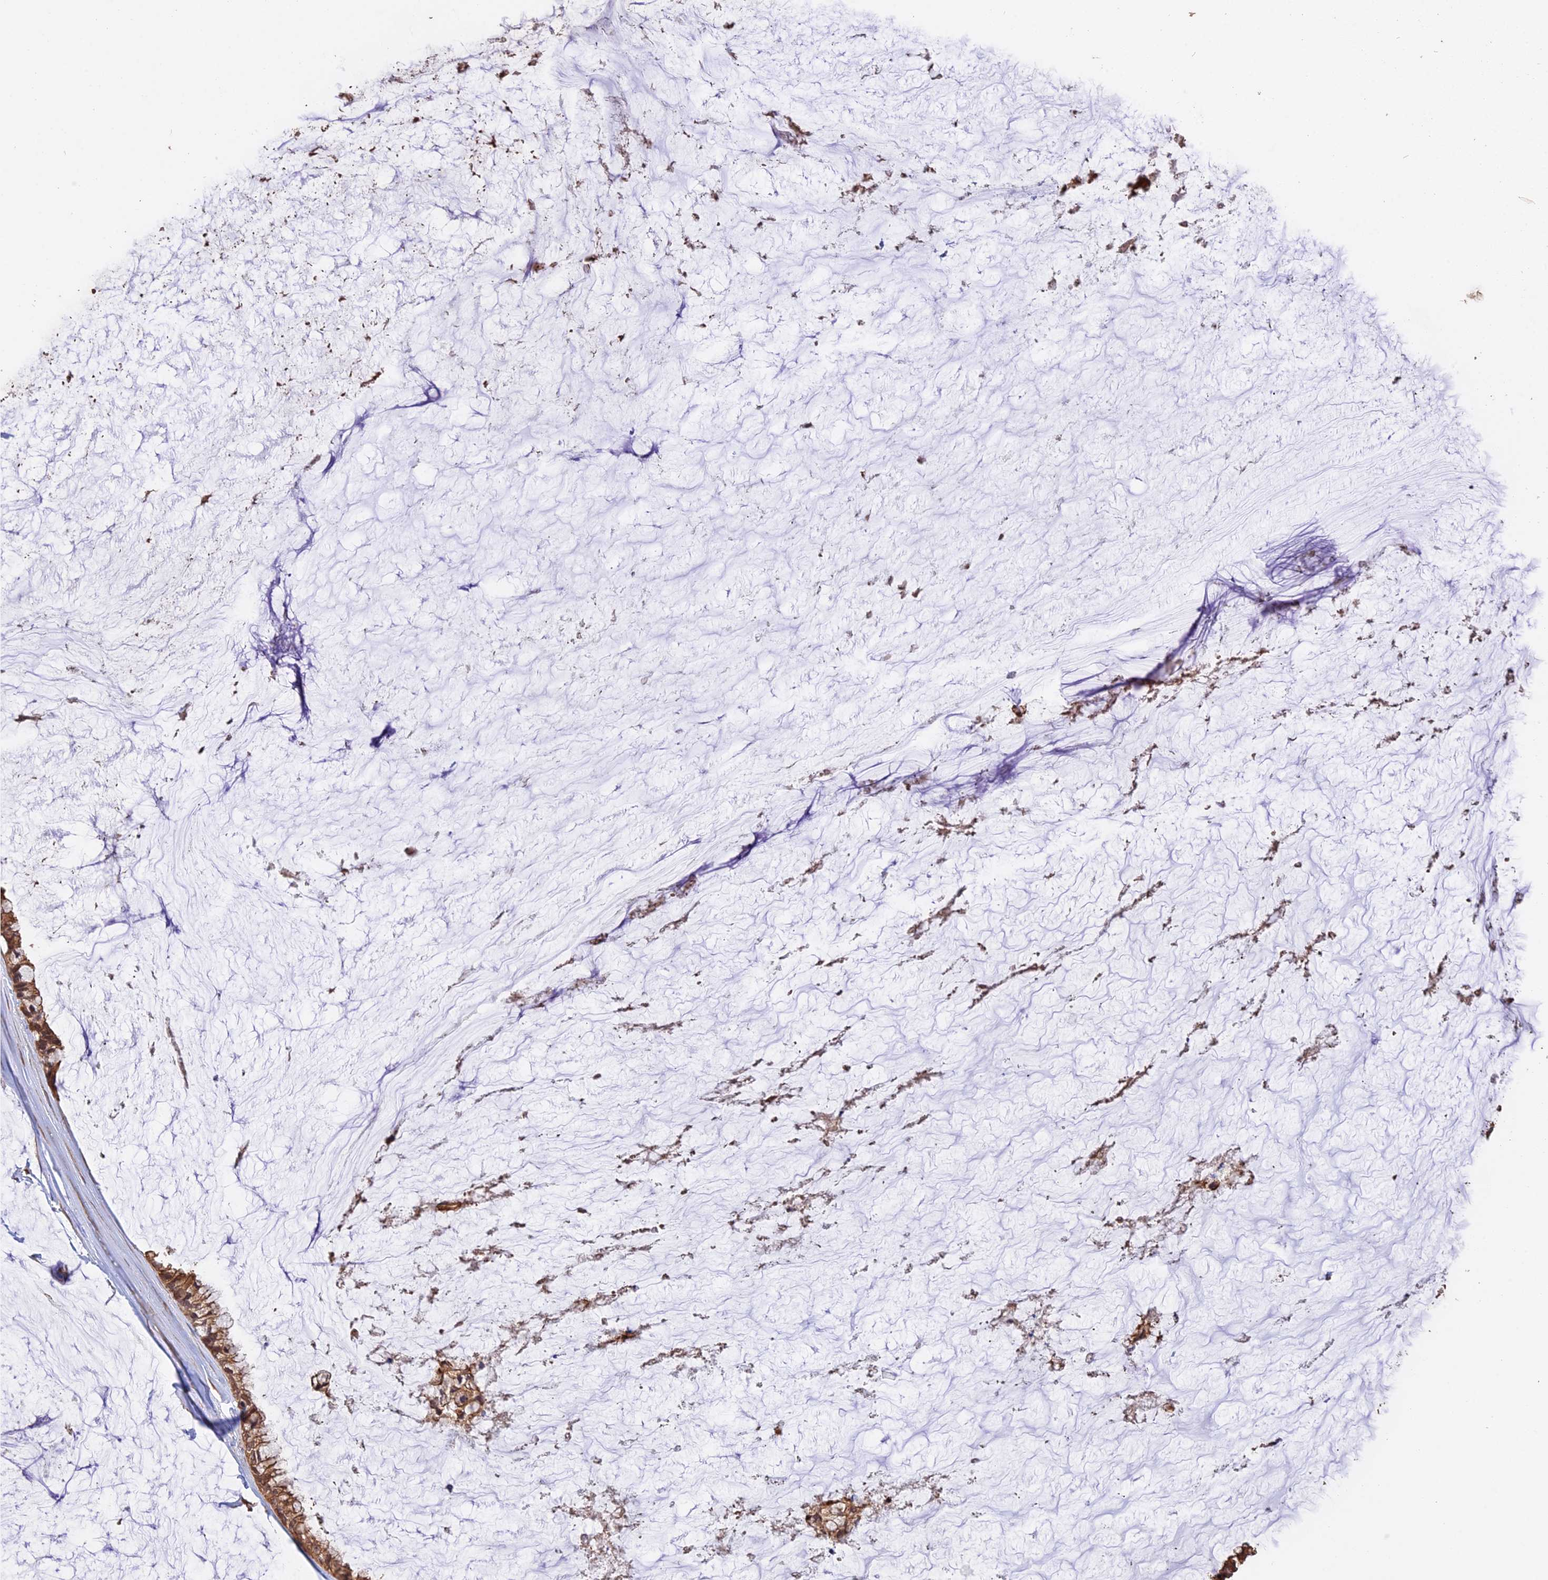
{"staining": {"intensity": "moderate", "quantity": ">75%", "location": "cytoplasmic/membranous,nuclear"}, "tissue": "ovarian cancer", "cell_type": "Tumor cells", "image_type": "cancer", "snomed": [{"axis": "morphology", "description": "Cystadenocarcinoma, mucinous, NOS"}, {"axis": "topography", "description": "Ovary"}], "caption": "This histopathology image exhibits IHC staining of ovarian mucinous cystadenocarcinoma, with medium moderate cytoplasmic/membranous and nuclear expression in about >75% of tumor cells.", "gene": "RASAL1", "patient": {"sex": "female", "age": 39}}